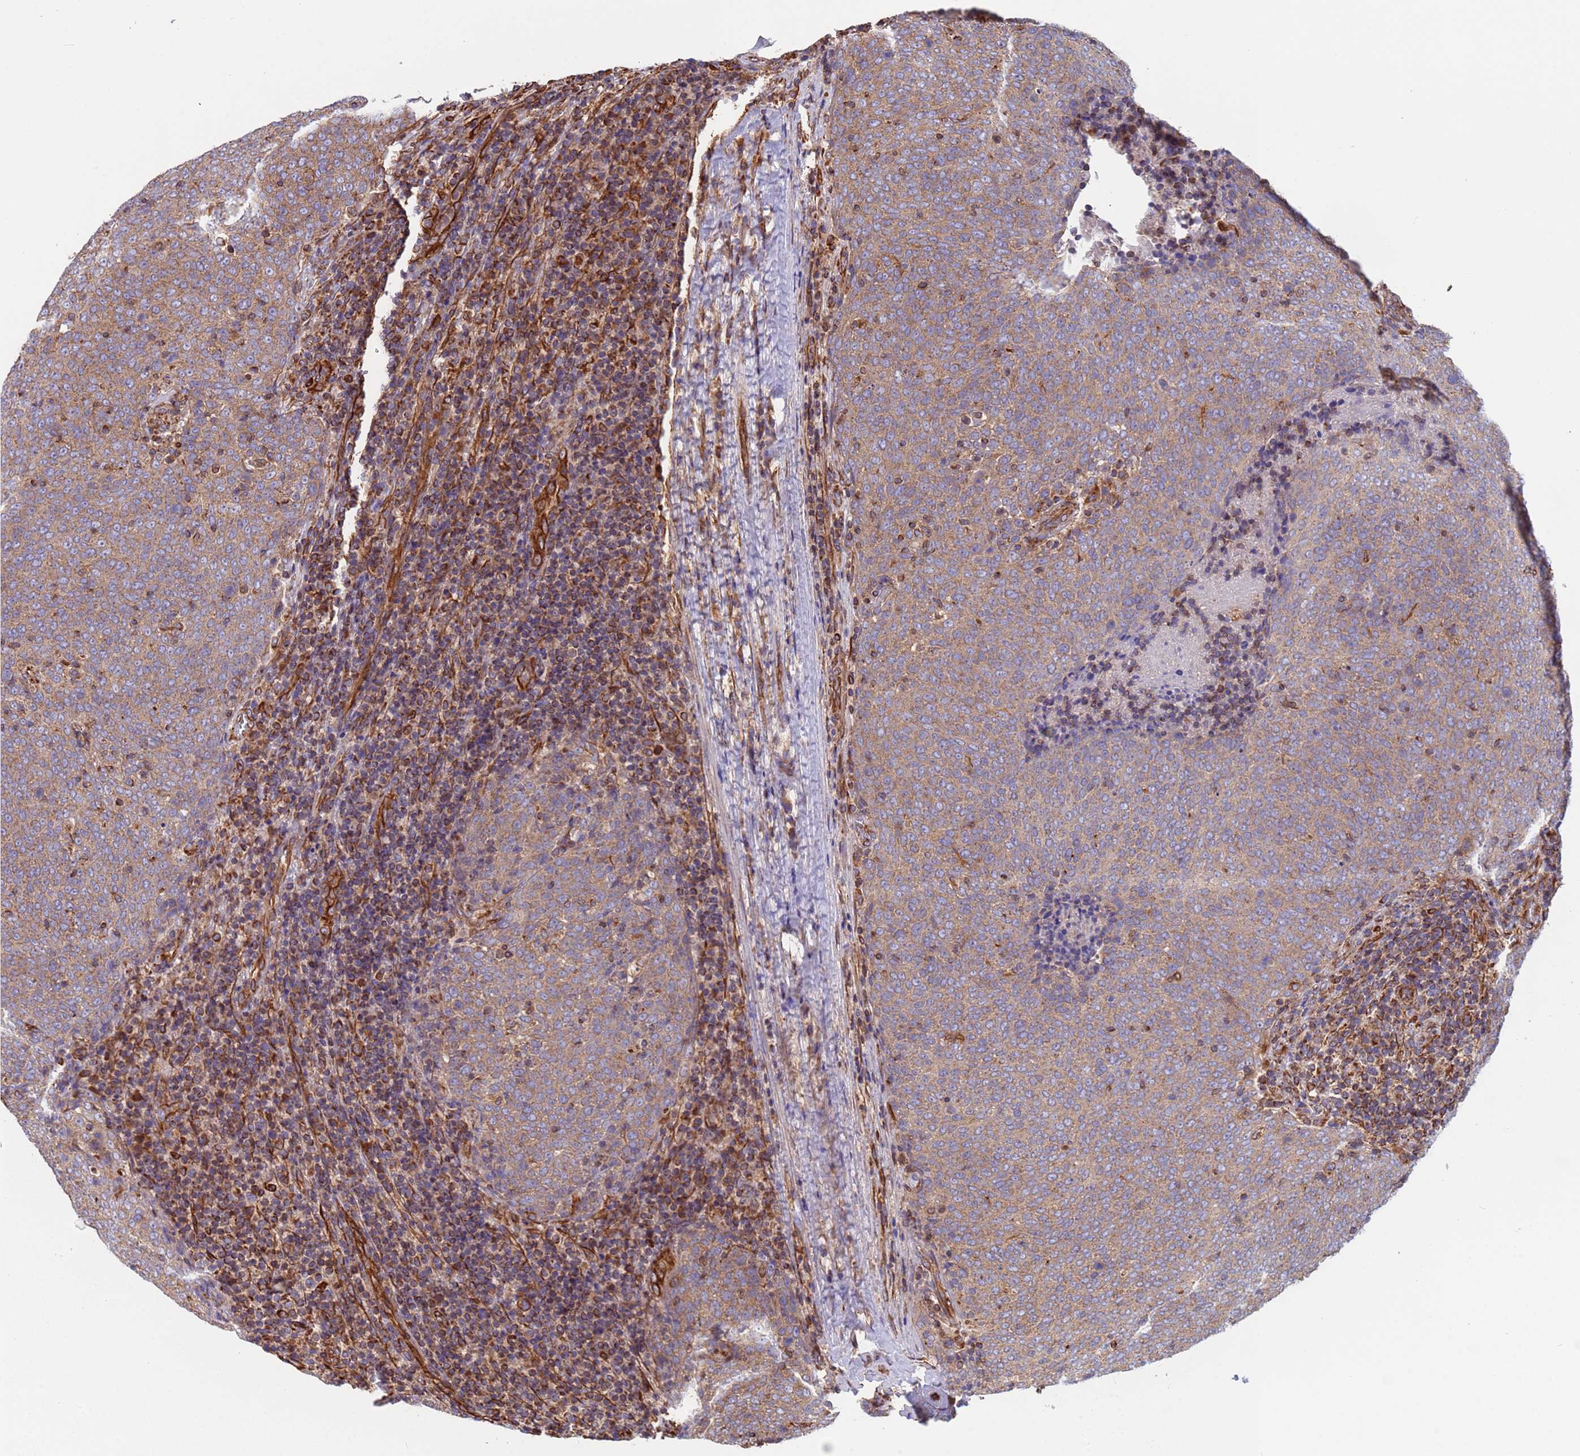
{"staining": {"intensity": "weak", "quantity": ">75%", "location": "cytoplasmic/membranous"}, "tissue": "head and neck cancer", "cell_type": "Tumor cells", "image_type": "cancer", "snomed": [{"axis": "morphology", "description": "Squamous cell carcinoma, NOS"}, {"axis": "morphology", "description": "Squamous cell carcinoma, metastatic, NOS"}, {"axis": "topography", "description": "Lymph node"}, {"axis": "topography", "description": "Head-Neck"}], "caption": "Head and neck cancer (squamous cell carcinoma) tissue exhibits weak cytoplasmic/membranous staining in approximately >75% of tumor cells, visualized by immunohistochemistry. (DAB (3,3'-diaminobenzidine) IHC with brightfield microscopy, high magnification).", "gene": "NUDT12", "patient": {"sex": "male", "age": 62}}